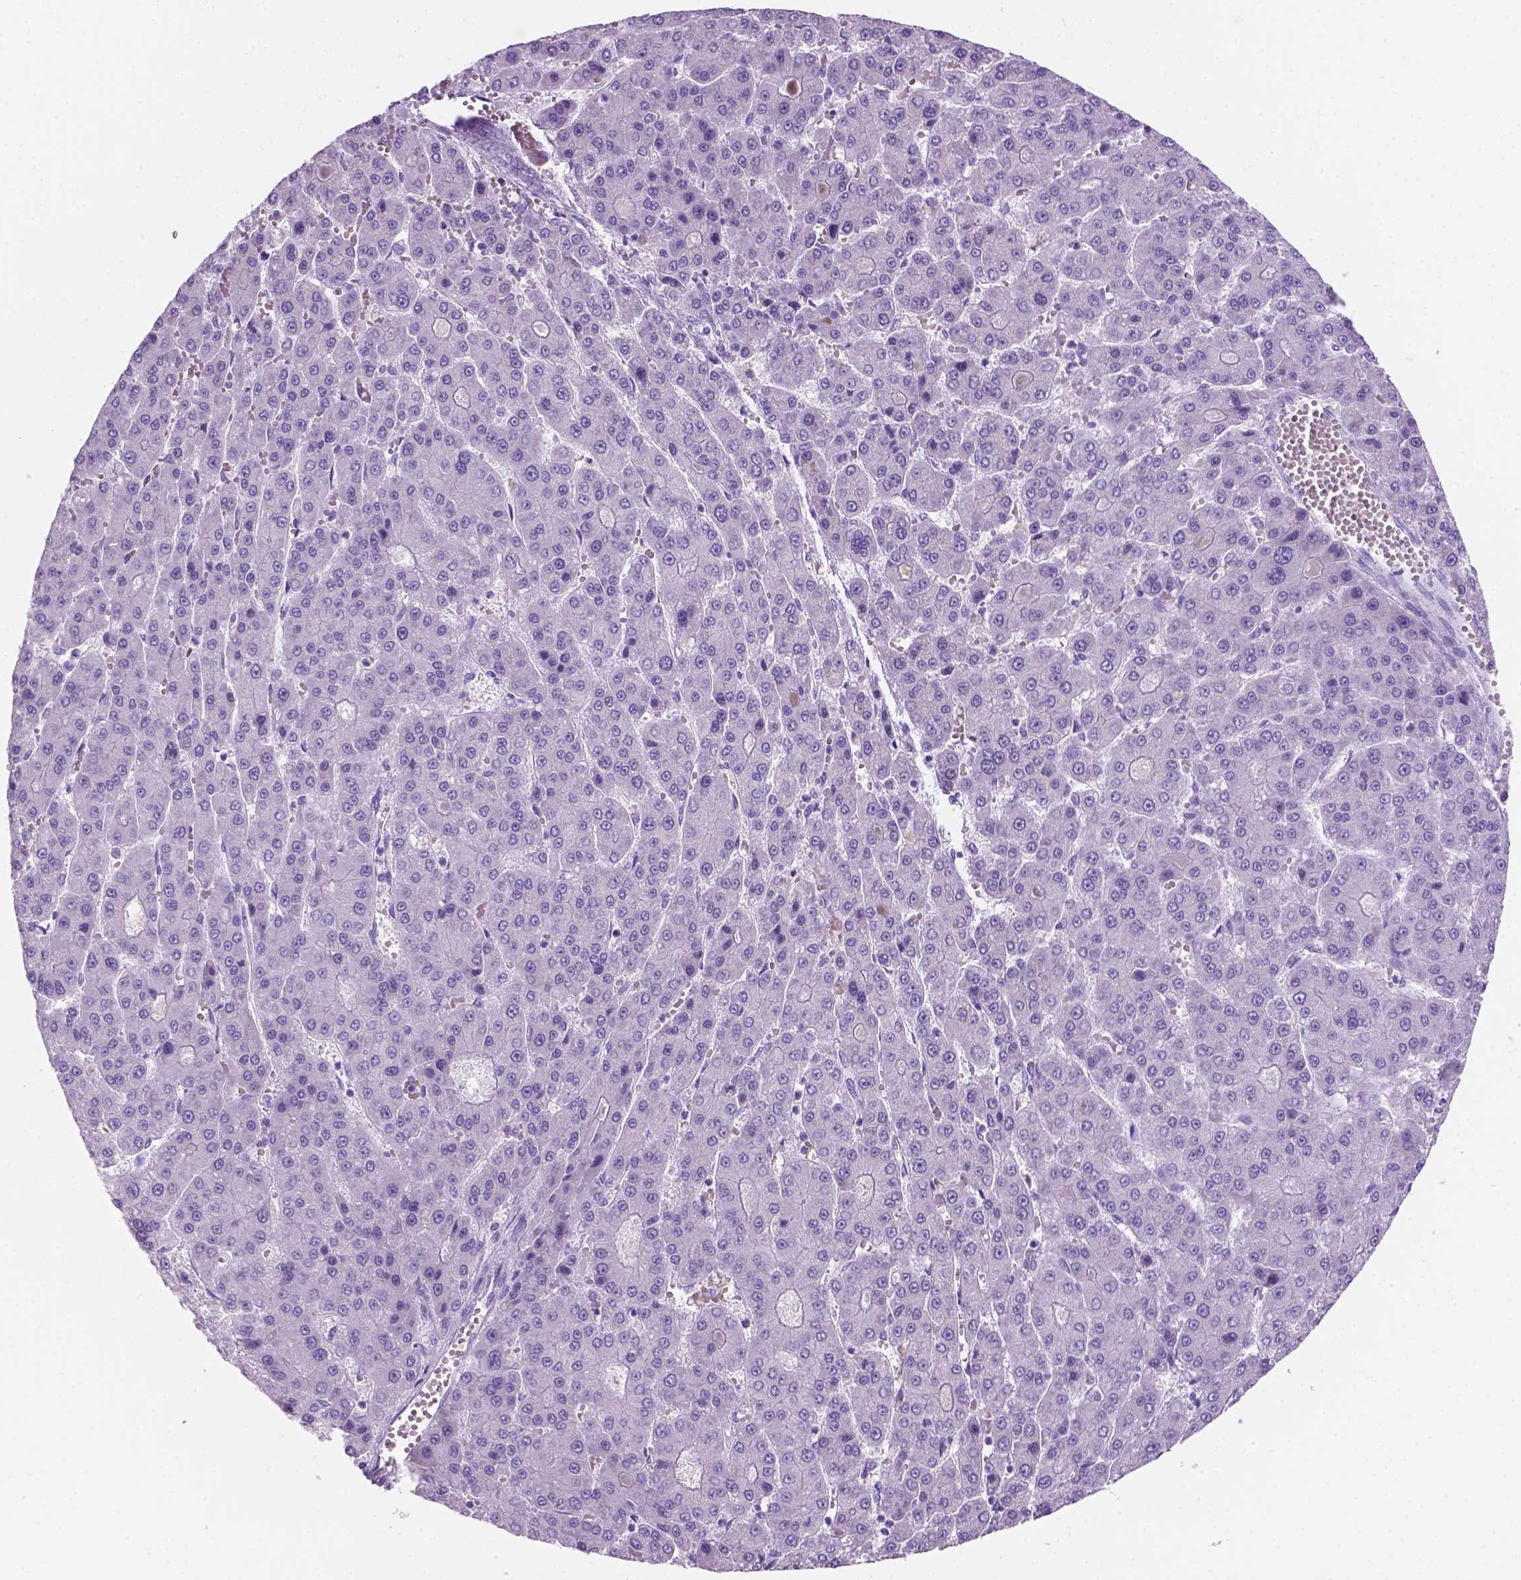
{"staining": {"intensity": "negative", "quantity": "none", "location": "none"}, "tissue": "liver cancer", "cell_type": "Tumor cells", "image_type": "cancer", "snomed": [{"axis": "morphology", "description": "Carcinoma, Hepatocellular, NOS"}, {"axis": "topography", "description": "Liver"}], "caption": "Immunohistochemical staining of human hepatocellular carcinoma (liver) reveals no significant positivity in tumor cells.", "gene": "GRIN2B", "patient": {"sex": "male", "age": 70}}